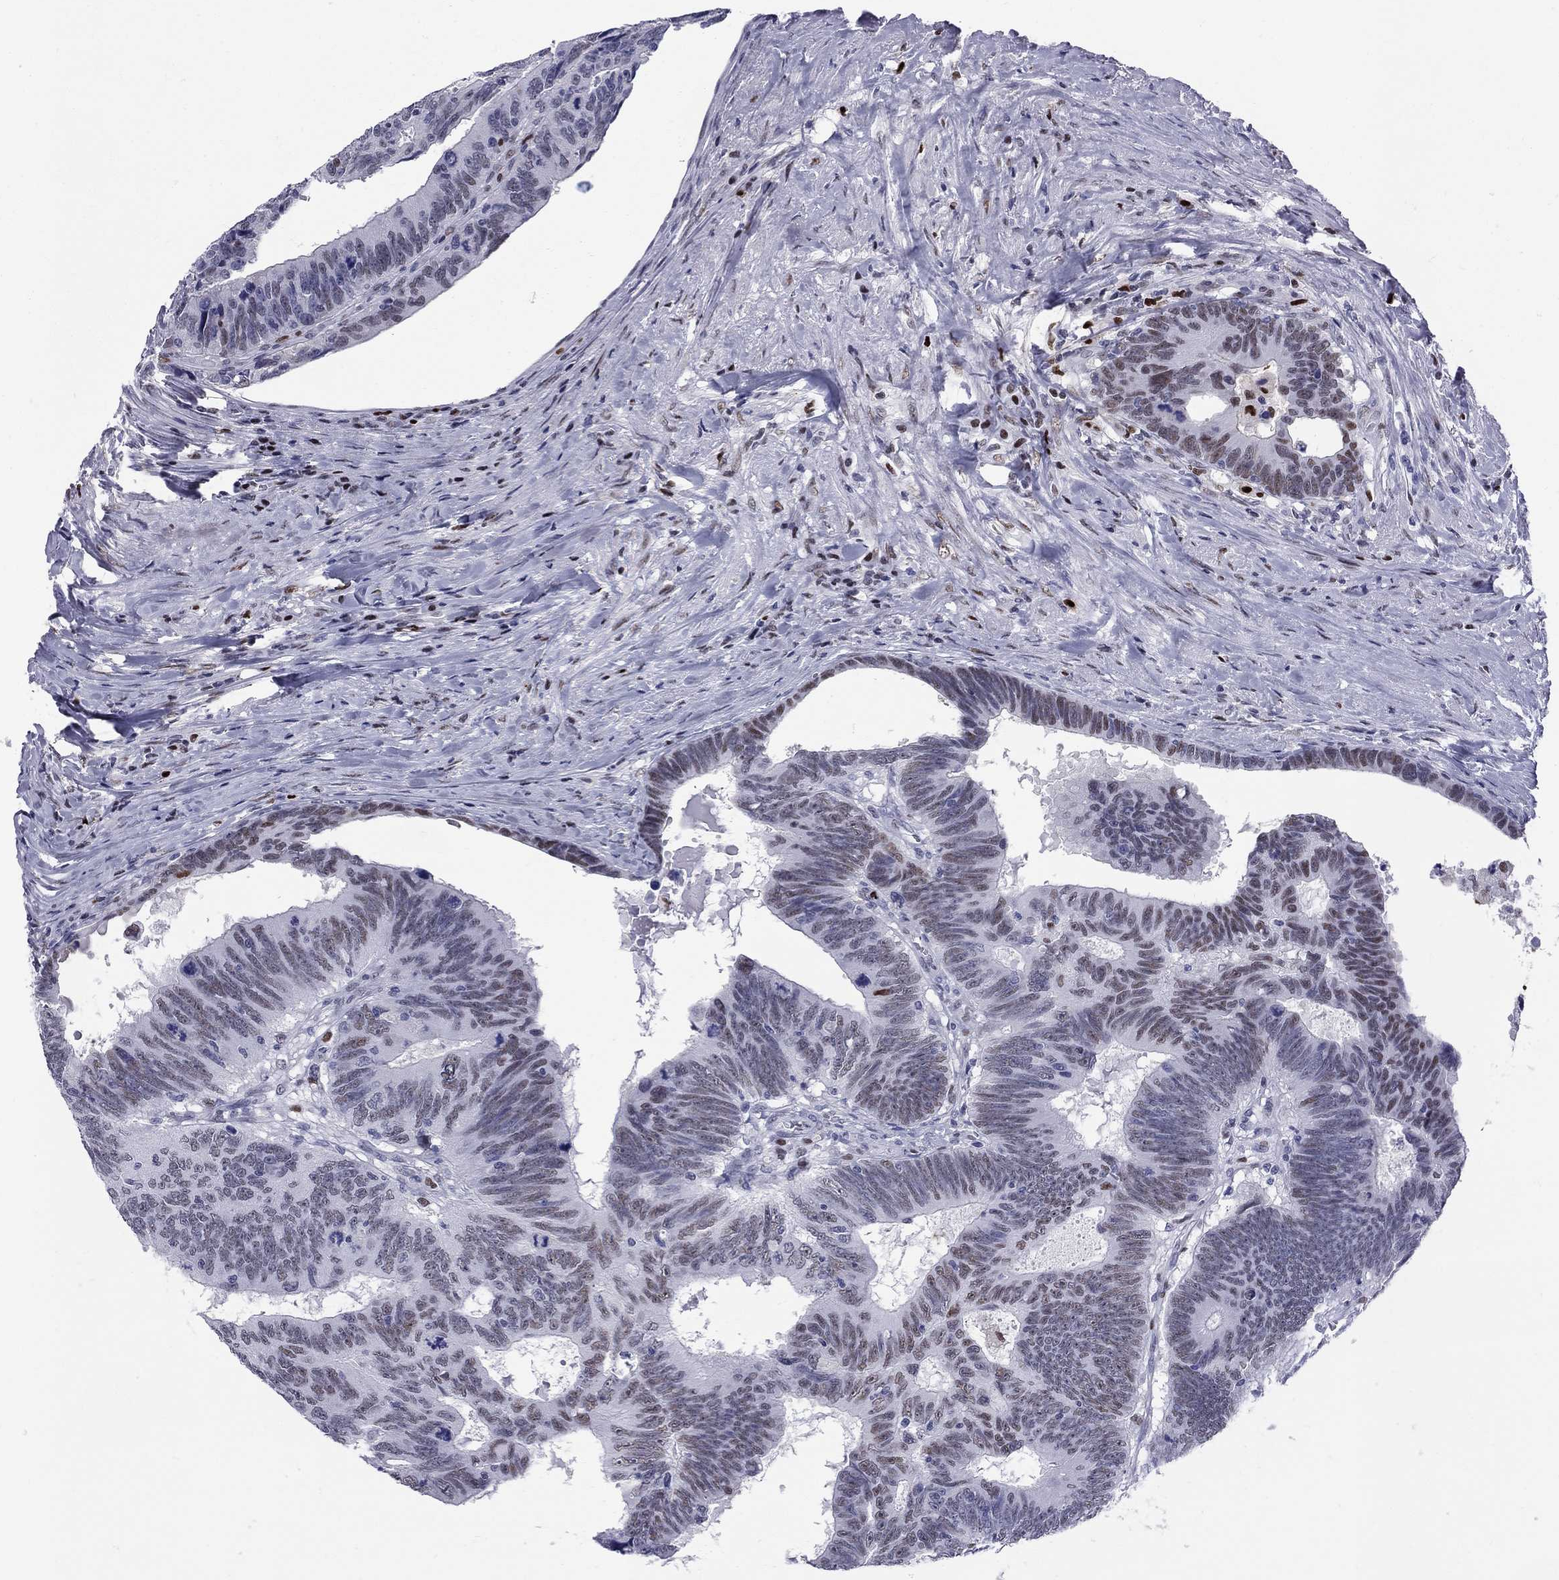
{"staining": {"intensity": "strong", "quantity": "<25%", "location": "nuclear"}, "tissue": "colorectal cancer", "cell_type": "Tumor cells", "image_type": "cancer", "snomed": [{"axis": "morphology", "description": "Adenocarcinoma, NOS"}, {"axis": "topography", "description": "Colon"}], "caption": "Immunohistochemical staining of adenocarcinoma (colorectal) exhibits medium levels of strong nuclear positivity in approximately <25% of tumor cells.", "gene": "PCGF3", "patient": {"sex": "female", "age": 77}}